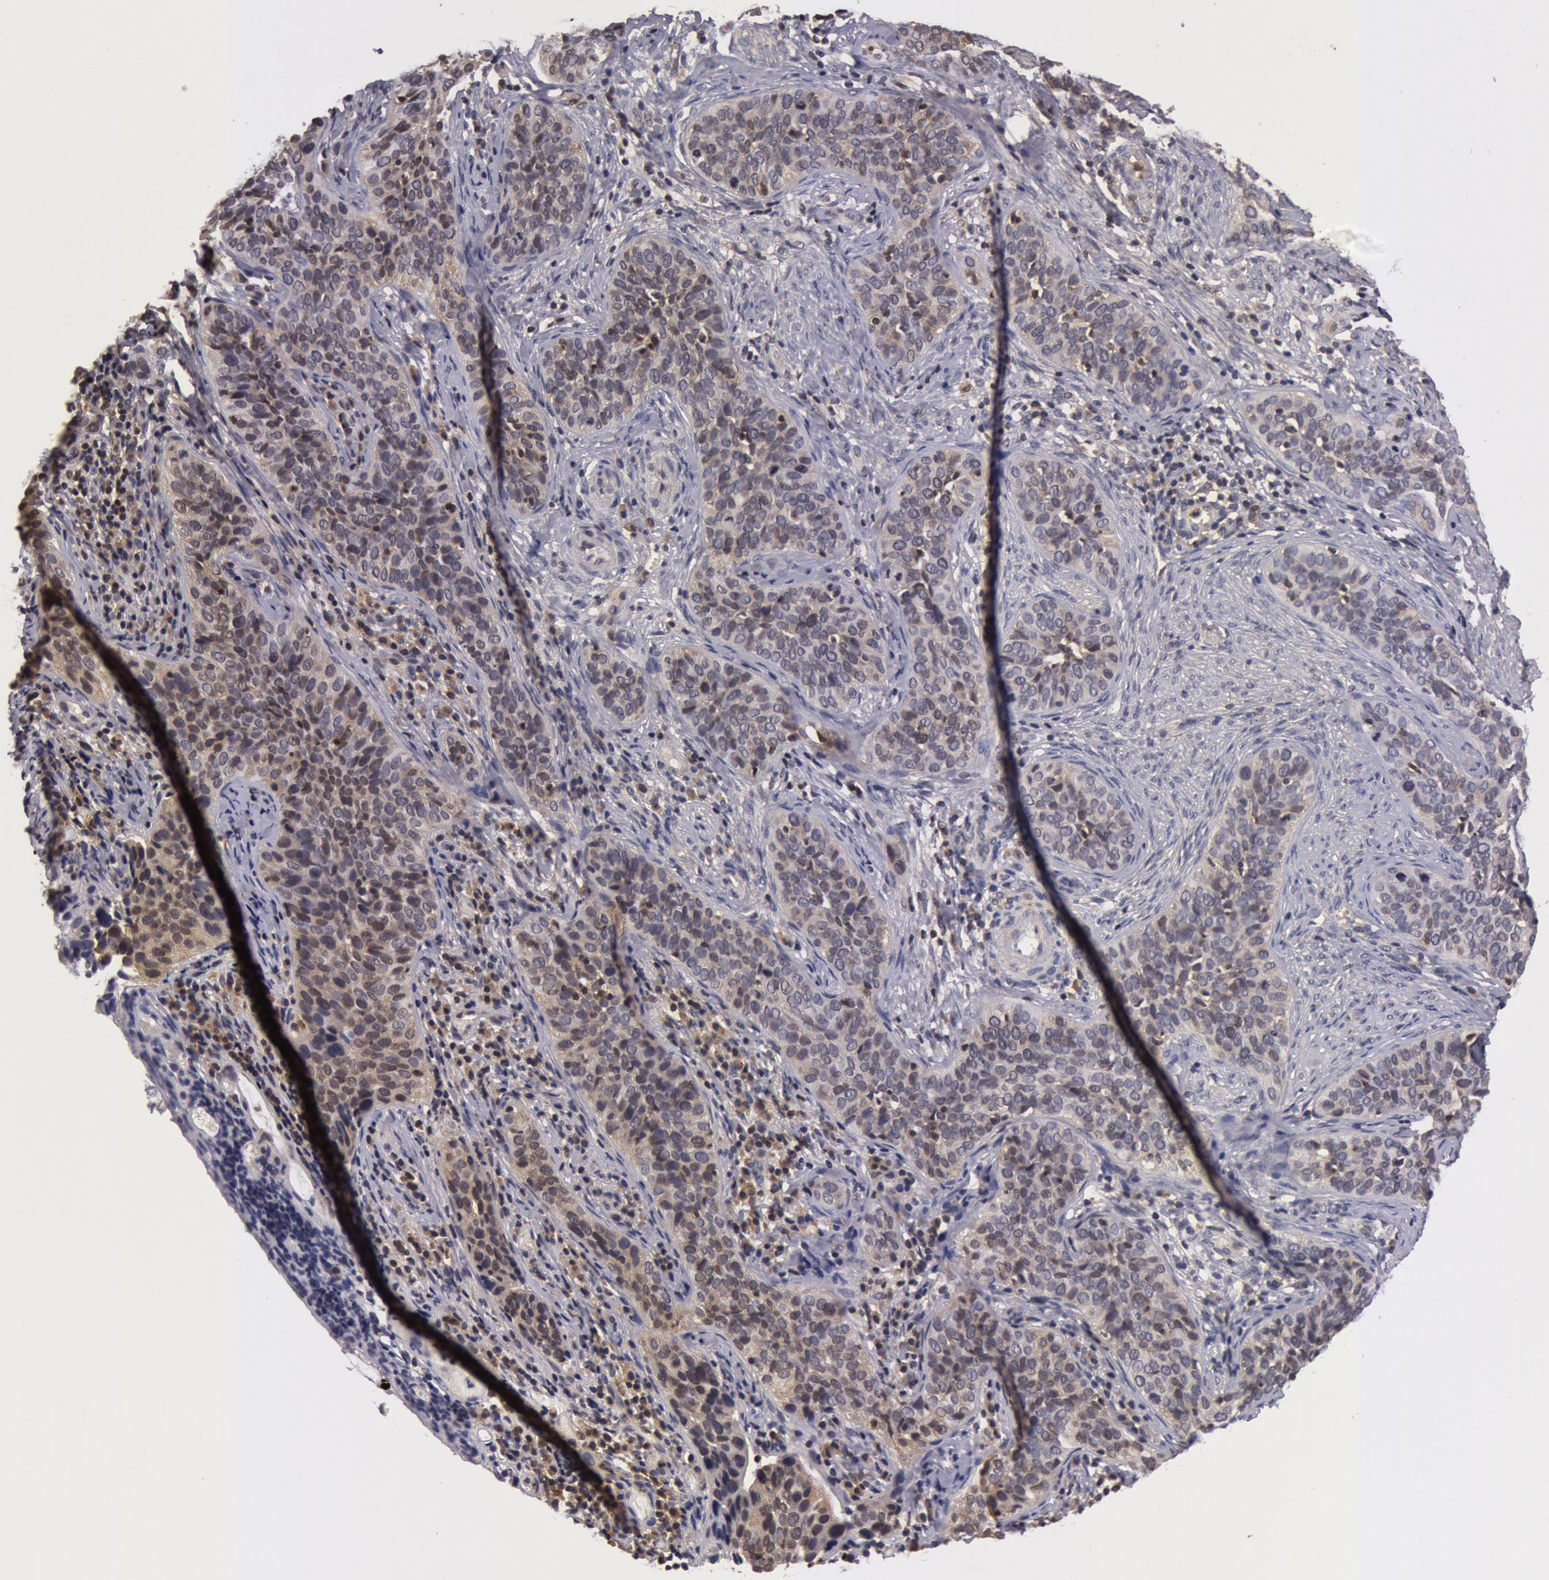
{"staining": {"intensity": "weak", "quantity": "<25%", "location": "nuclear"}, "tissue": "cervical cancer", "cell_type": "Tumor cells", "image_type": "cancer", "snomed": [{"axis": "morphology", "description": "Squamous cell carcinoma, NOS"}, {"axis": "topography", "description": "Cervix"}], "caption": "Tumor cells are negative for protein expression in human squamous cell carcinoma (cervical). Brightfield microscopy of immunohistochemistry stained with DAB (brown) and hematoxylin (blue), captured at high magnification.", "gene": "ZNF350", "patient": {"sex": "female", "age": 31}}